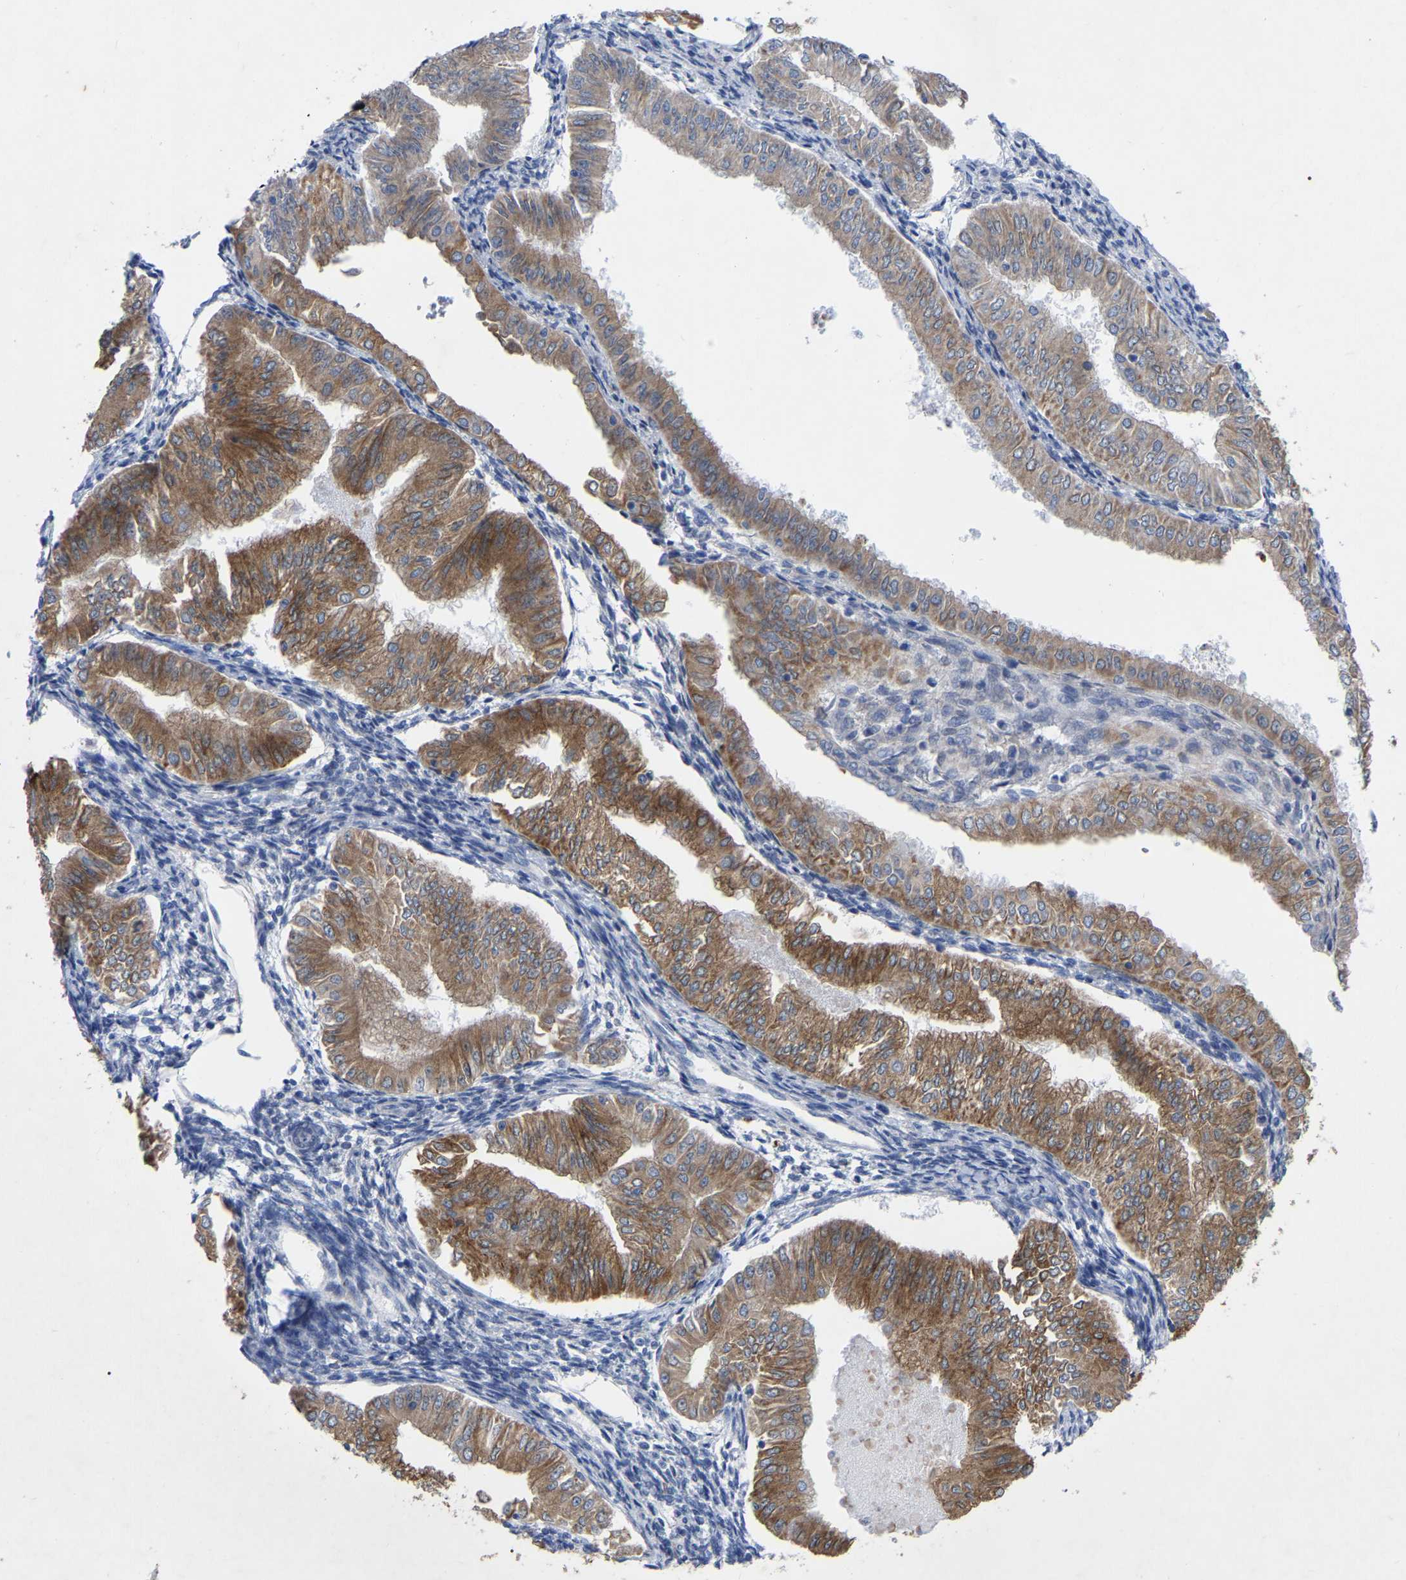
{"staining": {"intensity": "moderate", "quantity": ">75%", "location": "cytoplasmic/membranous"}, "tissue": "endometrial cancer", "cell_type": "Tumor cells", "image_type": "cancer", "snomed": [{"axis": "morphology", "description": "Normal tissue, NOS"}, {"axis": "morphology", "description": "Adenocarcinoma, NOS"}, {"axis": "topography", "description": "Endometrium"}], "caption": "Immunohistochemical staining of human endometrial cancer shows medium levels of moderate cytoplasmic/membranous positivity in approximately >75% of tumor cells.", "gene": "STRIP2", "patient": {"sex": "female", "age": 53}}